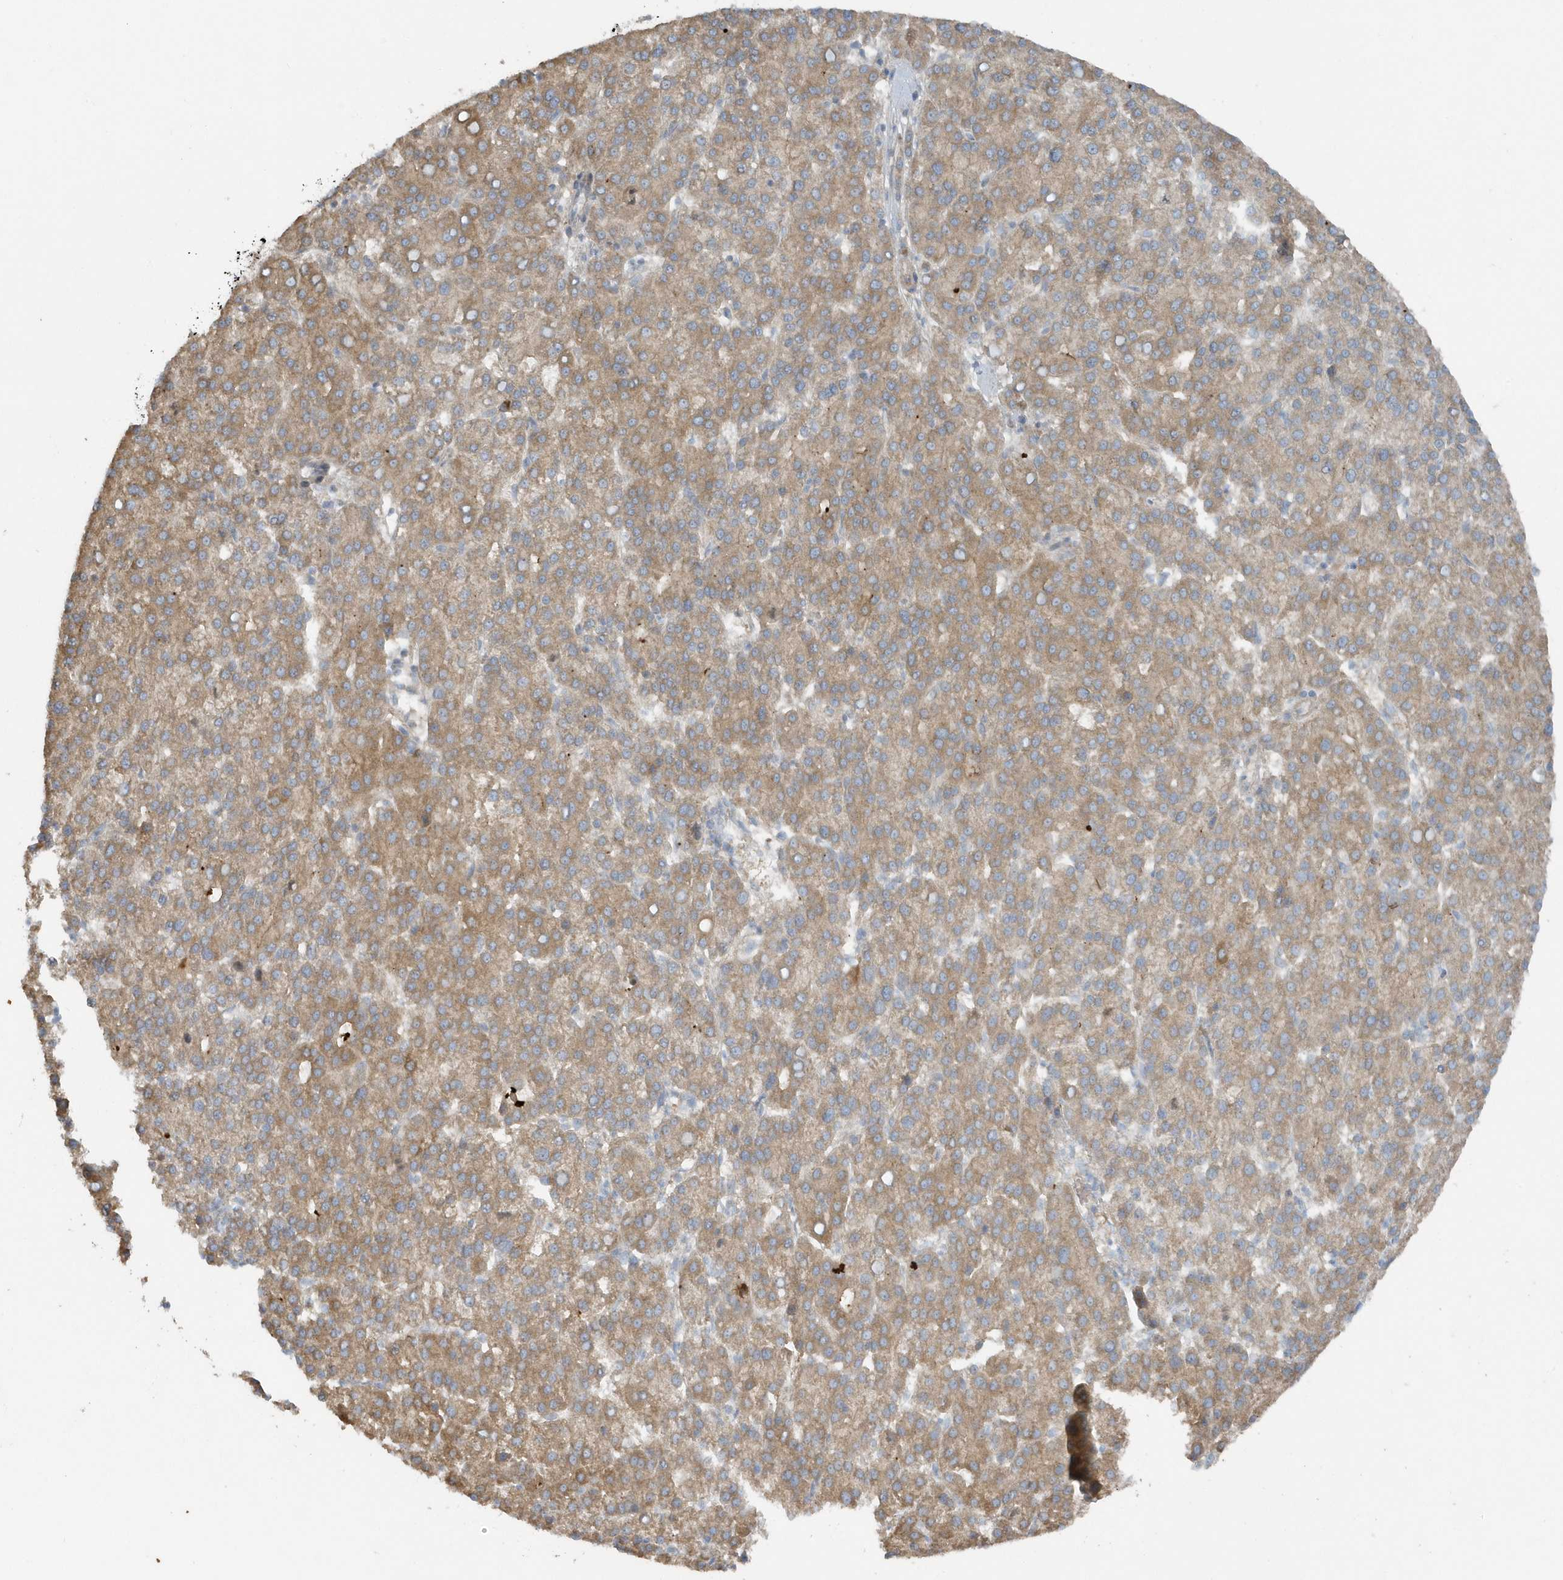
{"staining": {"intensity": "moderate", "quantity": ">75%", "location": "cytoplasmic/membranous"}, "tissue": "liver cancer", "cell_type": "Tumor cells", "image_type": "cancer", "snomed": [{"axis": "morphology", "description": "Carcinoma, Hepatocellular, NOS"}, {"axis": "topography", "description": "Liver"}], "caption": "Immunohistochemical staining of liver hepatocellular carcinoma shows medium levels of moderate cytoplasmic/membranous positivity in approximately >75% of tumor cells.", "gene": "SLC38A2", "patient": {"sex": "female", "age": 58}}